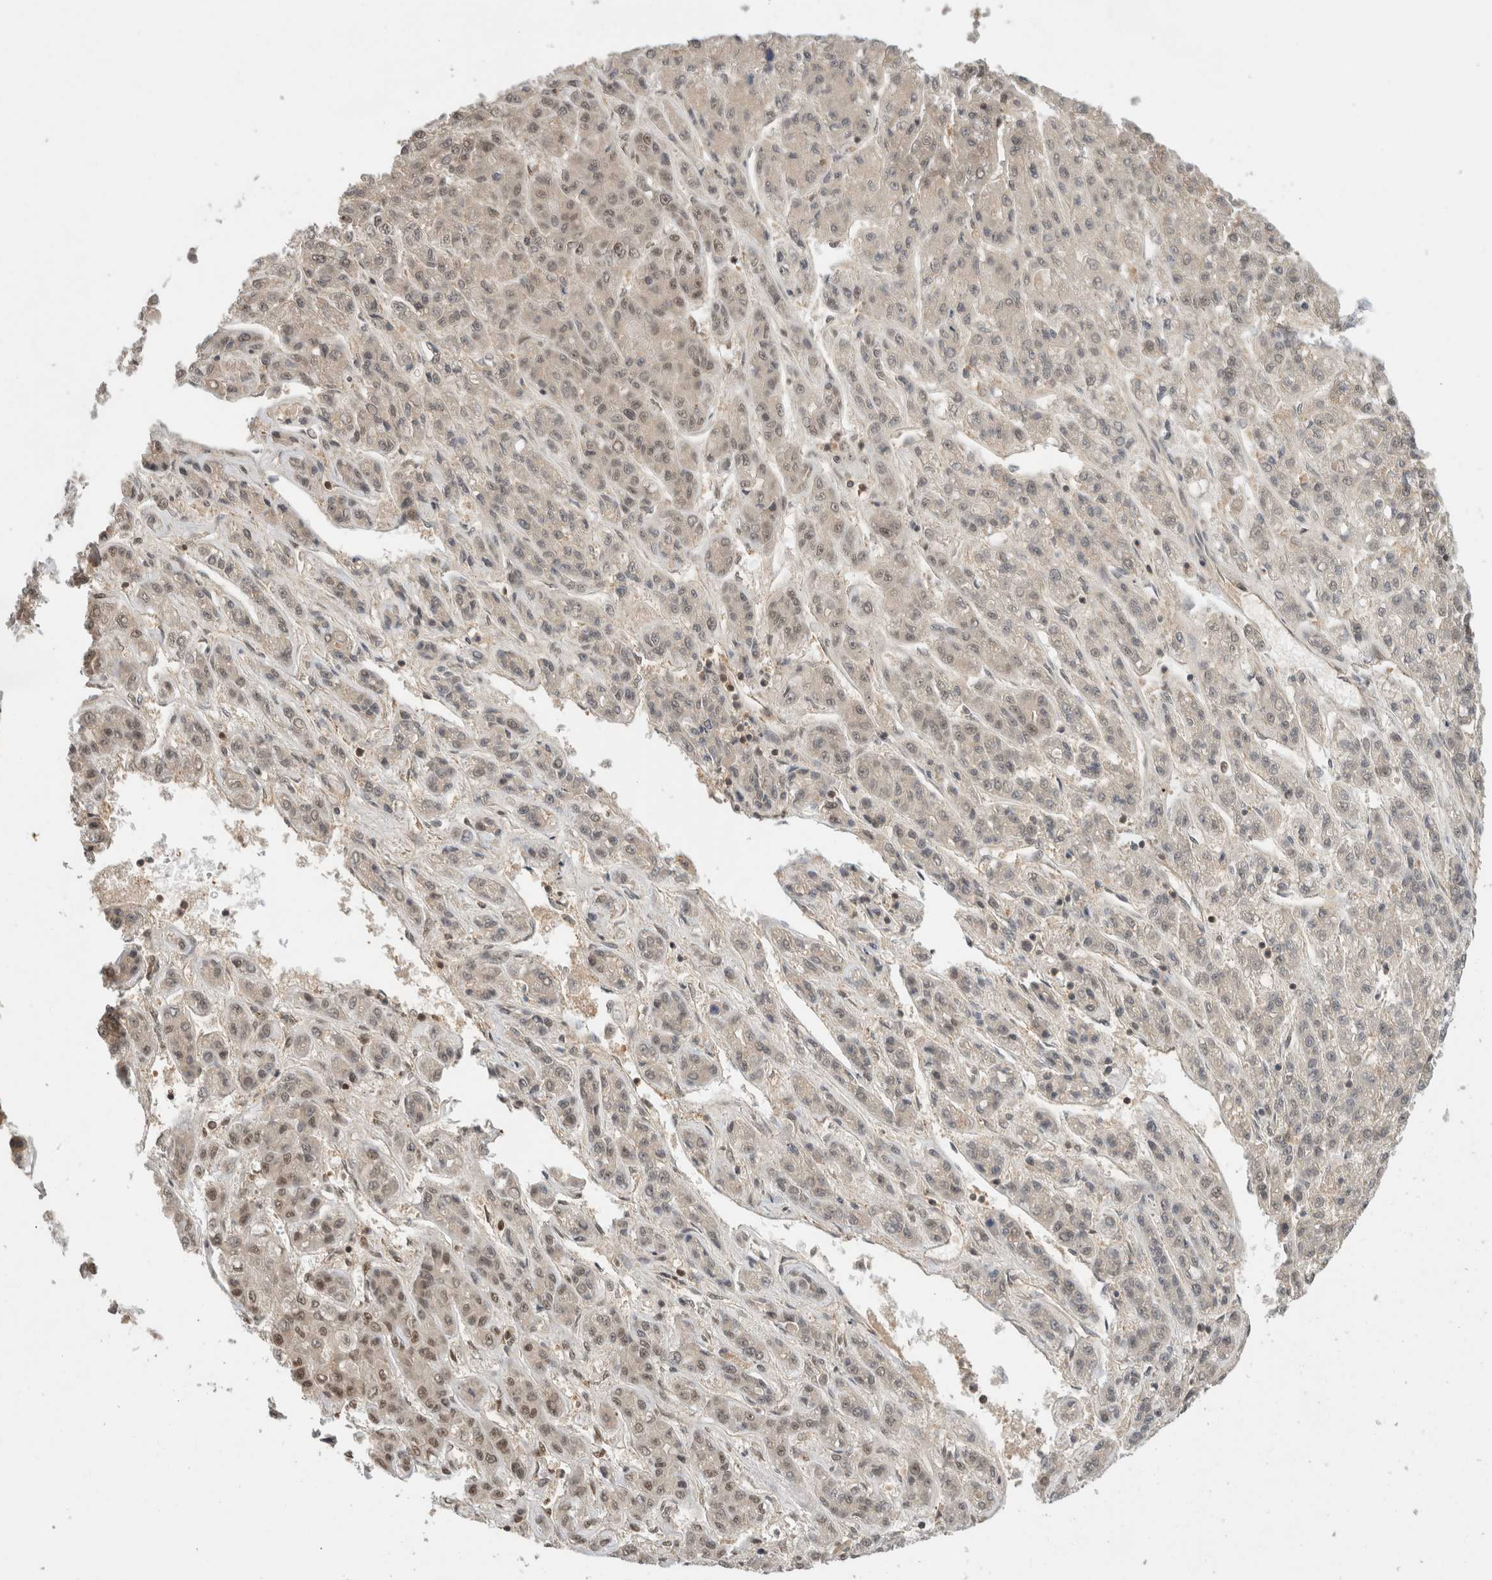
{"staining": {"intensity": "weak", "quantity": "25%-75%", "location": "nuclear"}, "tissue": "liver cancer", "cell_type": "Tumor cells", "image_type": "cancer", "snomed": [{"axis": "morphology", "description": "Carcinoma, Hepatocellular, NOS"}, {"axis": "topography", "description": "Liver"}], "caption": "There is low levels of weak nuclear positivity in tumor cells of liver hepatocellular carcinoma, as demonstrated by immunohistochemical staining (brown color).", "gene": "SNRNP40", "patient": {"sex": "male", "age": 70}}